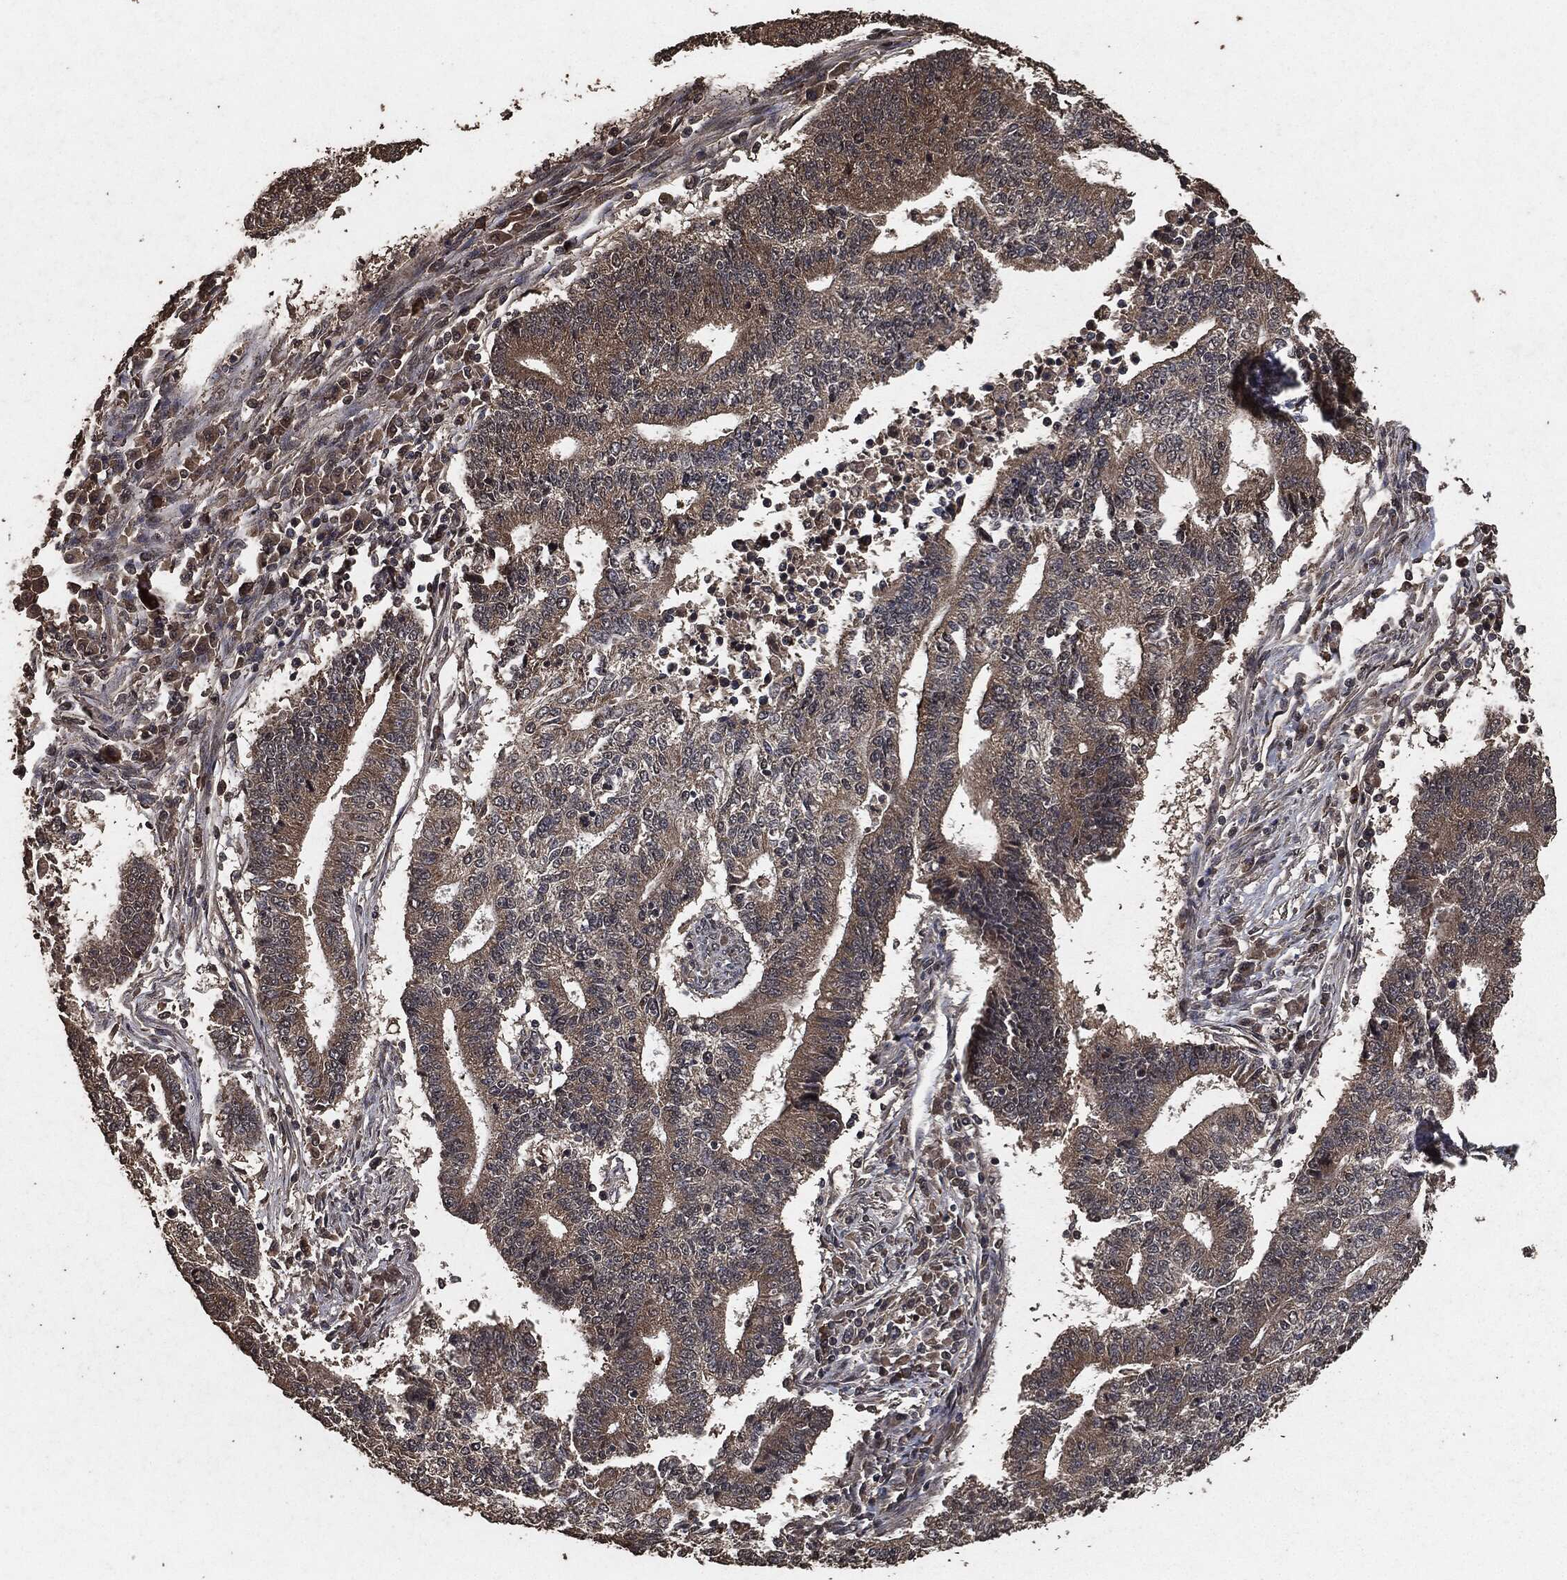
{"staining": {"intensity": "weak", "quantity": "25%-75%", "location": "cytoplasmic/membranous"}, "tissue": "endometrial cancer", "cell_type": "Tumor cells", "image_type": "cancer", "snomed": [{"axis": "morphology", "description": "Adenocarcinoma, NOS"}, {"axis": "topography", "description": "Uterus"}, {"axis": "topography", "description": "Endometrium"}], "caption": "Immunohistochemistry staining of adenocarcinoma (endometrial), which shows low levels of weak cytoplasmic/membranous expression in approximately 25%-75% of tumor cells indicating weak cytoplasmic/membranous protein positivity. The staining was performed using DAB (3,3'-diaminobenzidine) (brown) for protein detection and nuclei were counterstained in hematoxylin (blue).", "gene": "AKT1S1", "patient": {"sex": "female", "age": 54}}